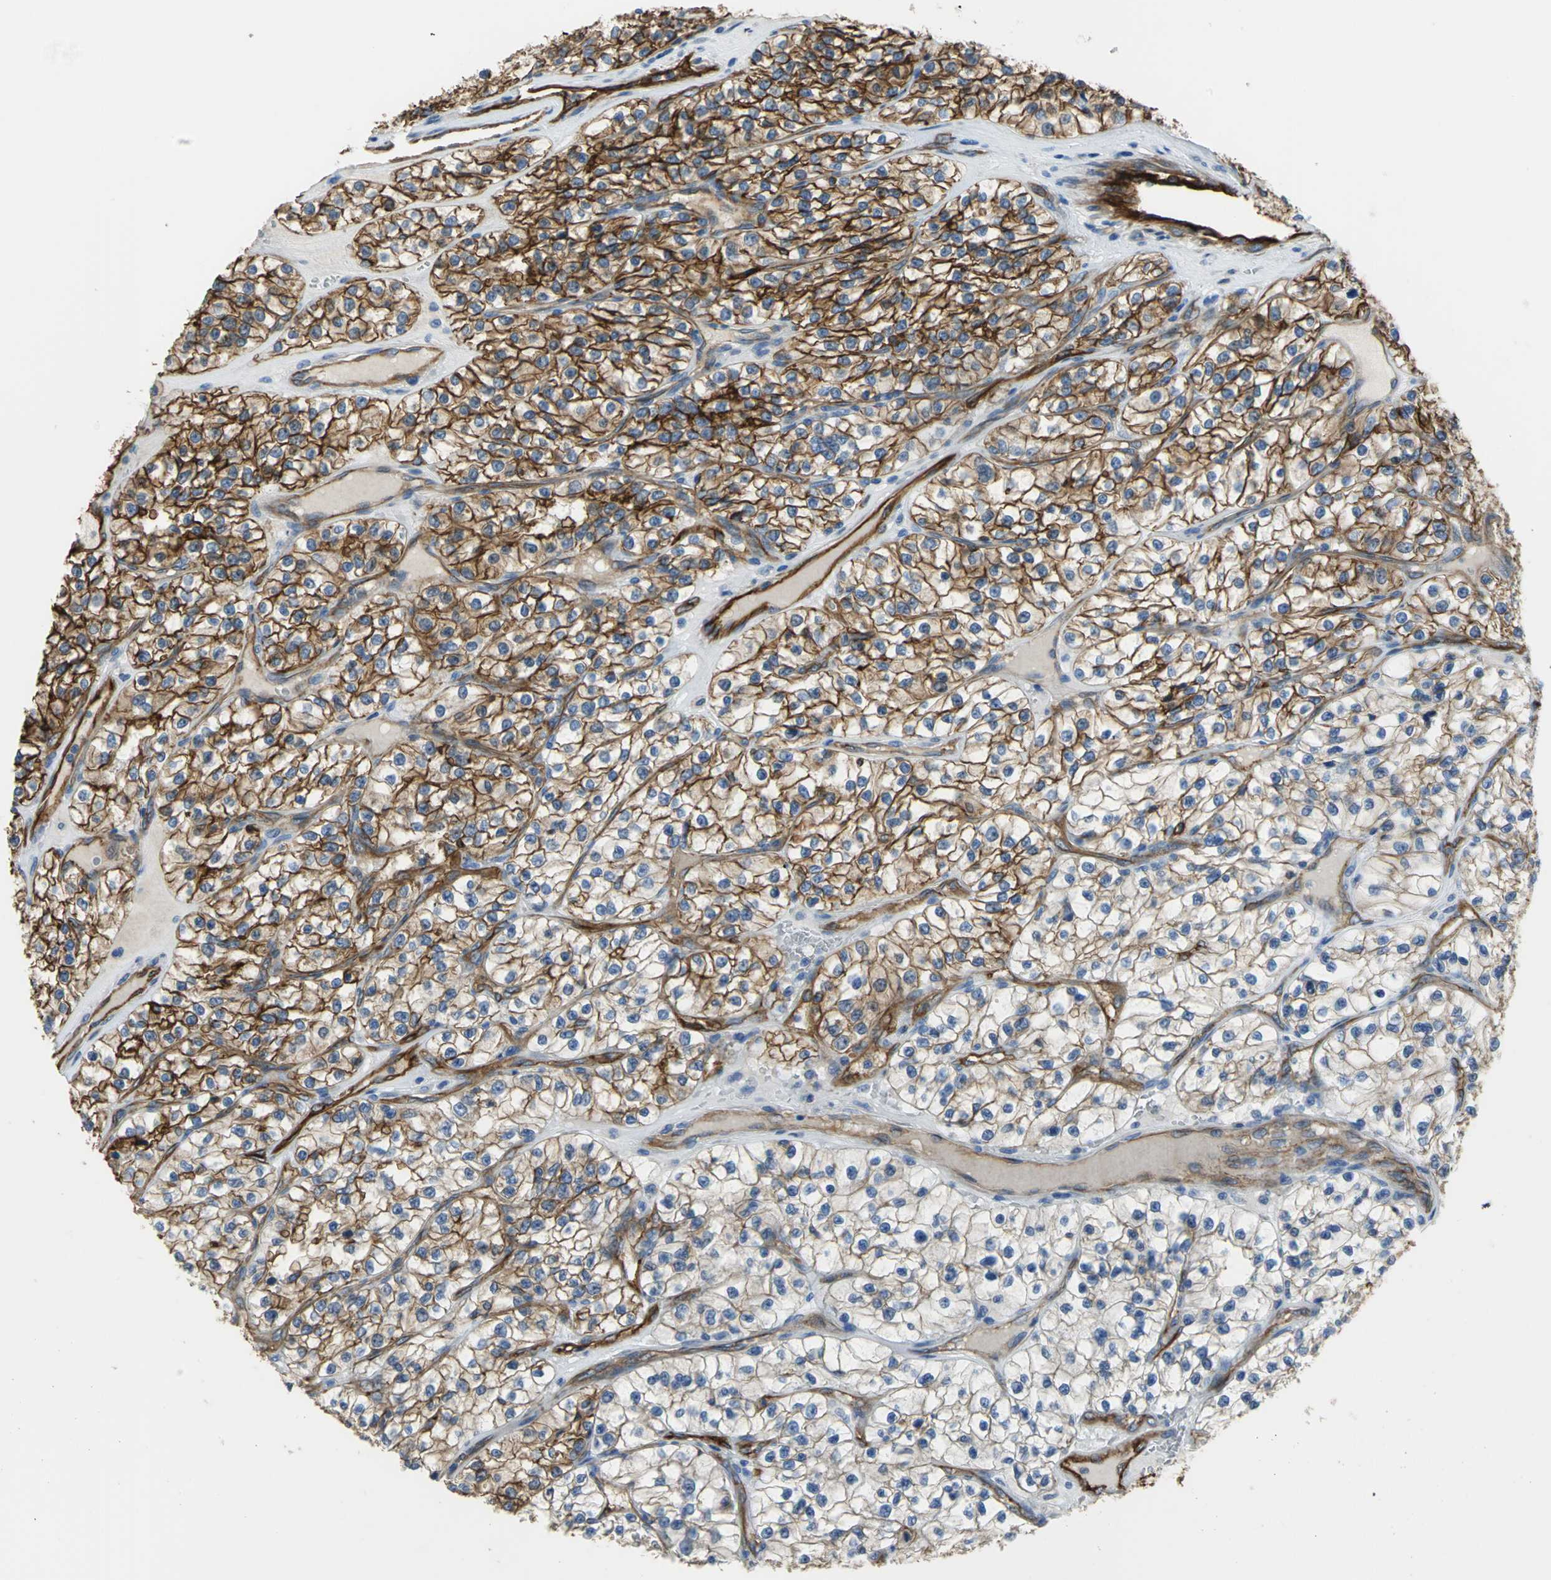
{"staining": {"intensity": "strong", "quantity": ">75%", "location": "cytoplasmic/membranous"}, "tissue": "renal cancer", "cell_type": "Tumor cells", "image_type": "cancer", "snomed": [{"axis": "morphology", "description": "Adenocarcinoma, NOS"}, {"axis": "topography", "description": "Kidney"}], "caption": "Immunohistochemical staining of human renal adenocarcinoma reveals strong cytoplasmic/membranous protein expression in about >75% of tumor cells.", "gene": "FLNB", "patient": {"sex": "female", "age": 57}}